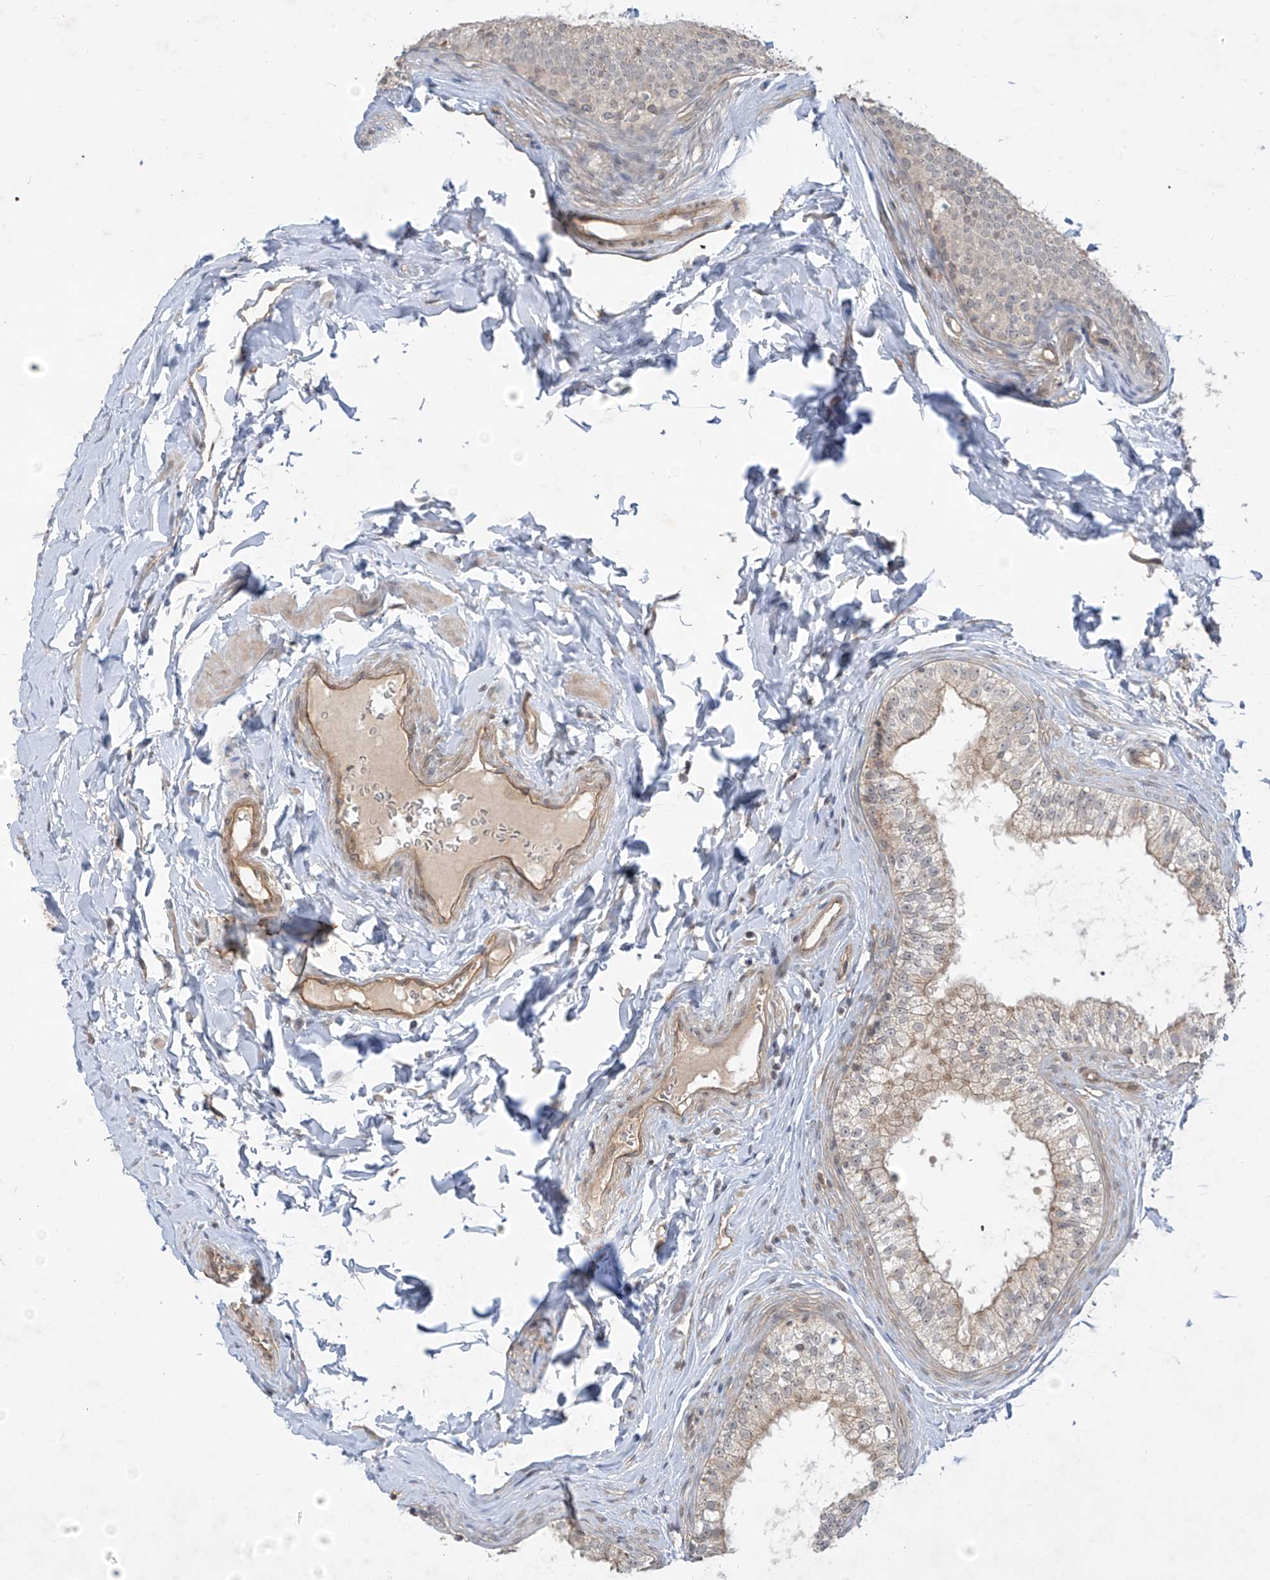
{"staining": {"intensity": "weak", "quantity": "<25%", "location": "cytoplasmic/membranous"}, "tissue": "epididymis", "cell_type": "Glandular cells", "image_type": "normal", "snomed": [{"axis": "morphology", "description": "Normal tissue, NOS"}, {"axis": "topography", "description": "Epididymis"}], "caption": "The histopathology image exhibits no significant positivity in glandular cells of epididymis. Brightfield microscopy of immunohistochemistry stained with DAB (brown) and hematoxylin (blue), captured at high magnification.", "gene": "DGKQ", "patient": {"sex": "male", "age": 29}}